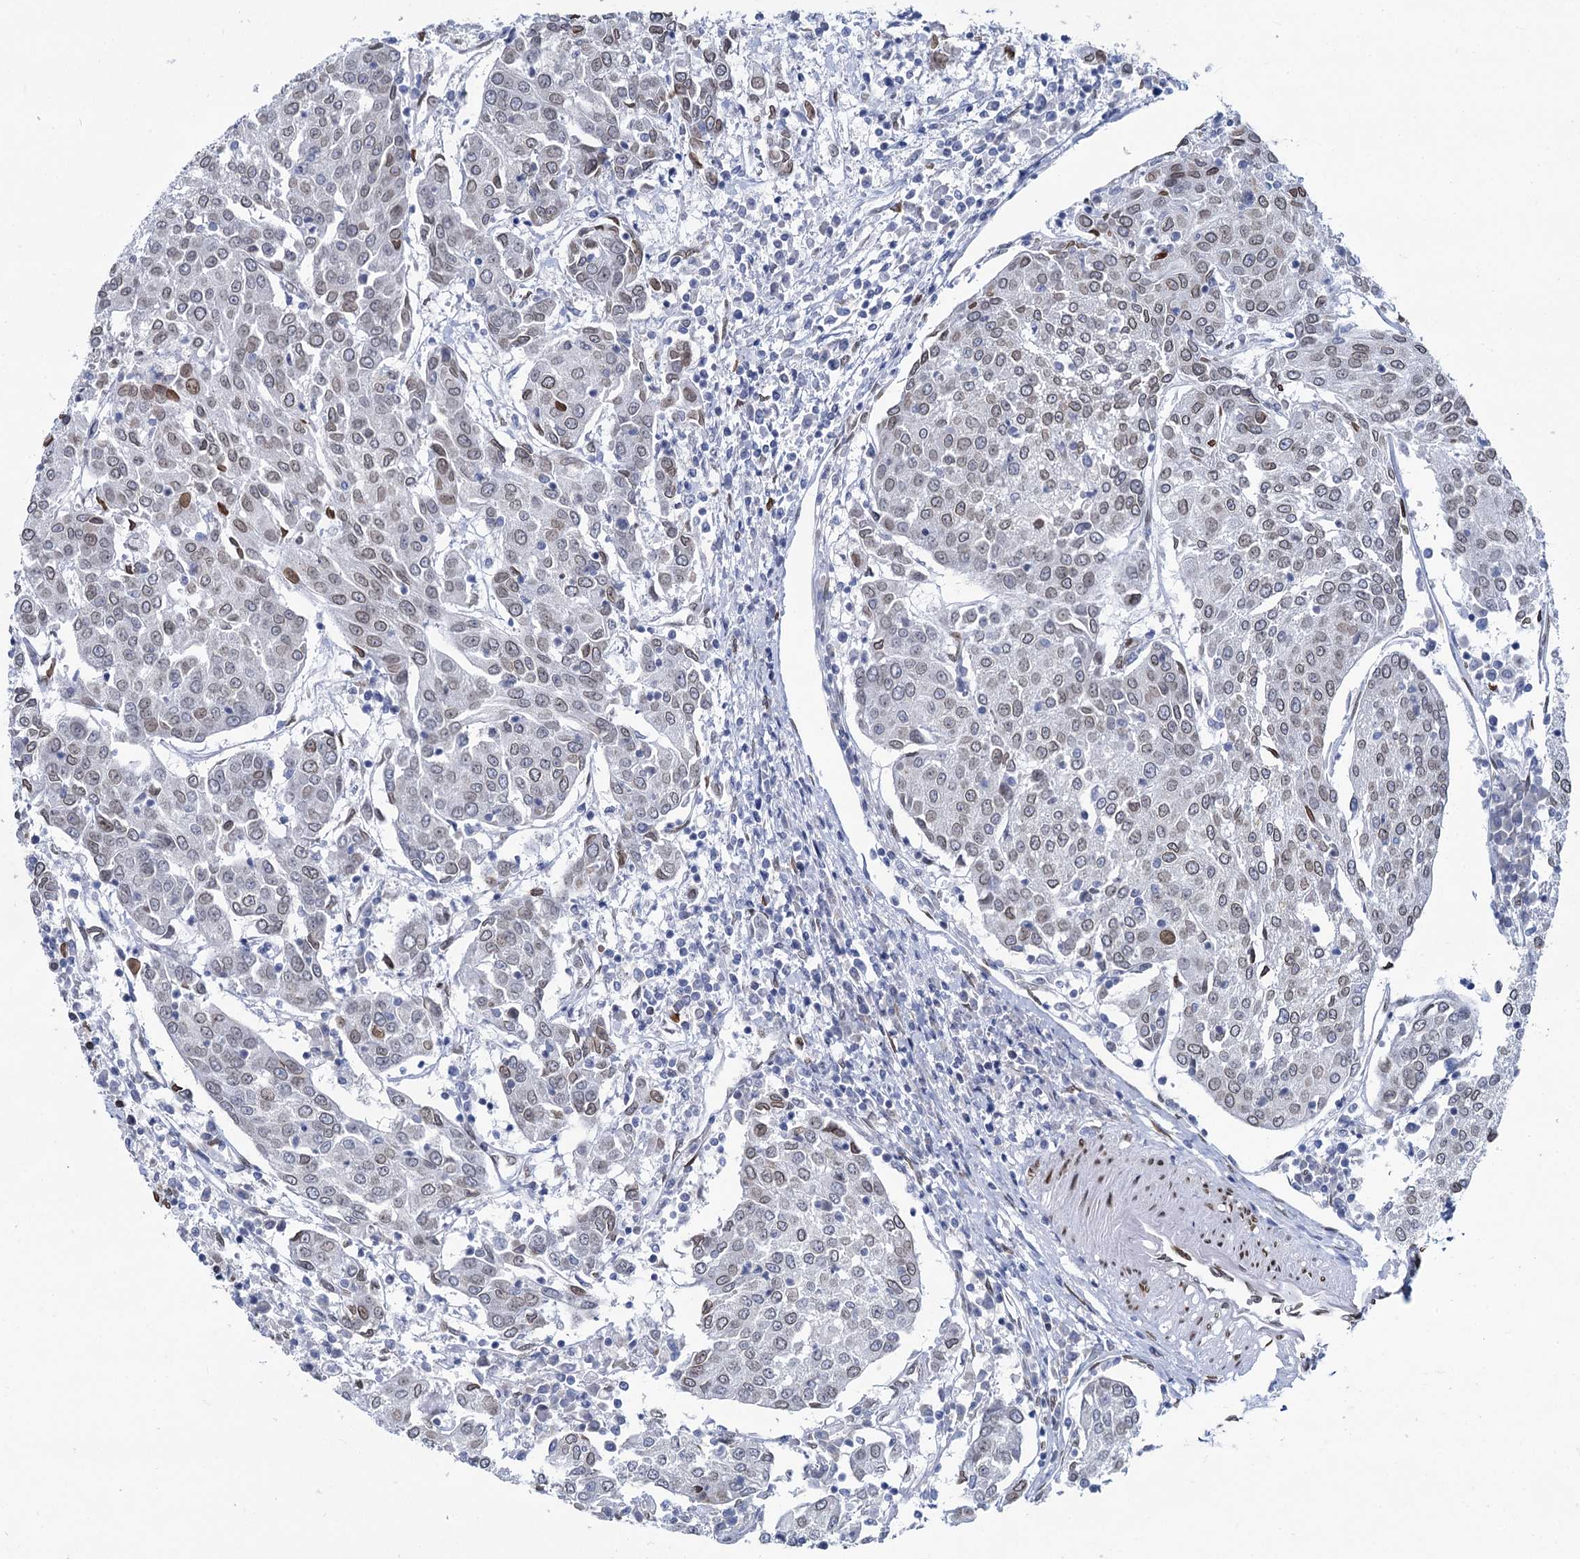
{"staining": {"intensity": "weak", "quantity": "25%-75%", "location": "nuclear"}, "tissue": "urothelial cancer", "cell_type": "Tumor cells", "image_type": "cancer", "snomed": [{"axis": "morphology", "description": "Urothelial carcinoma, High grade"}, {"axis": "topography", "description": "Urinary bladder"}], "caption": "Immunohistochemistry (IHC) histopathology image of urothelial carcinoma (high-grade) stained for a protein (brown), which demonstrates low levels of weak nuclear staining in approximately 25%-75% of tumor cells.", "gene": "PRSS35", "patient": {"sex": "female", "age": 85}}